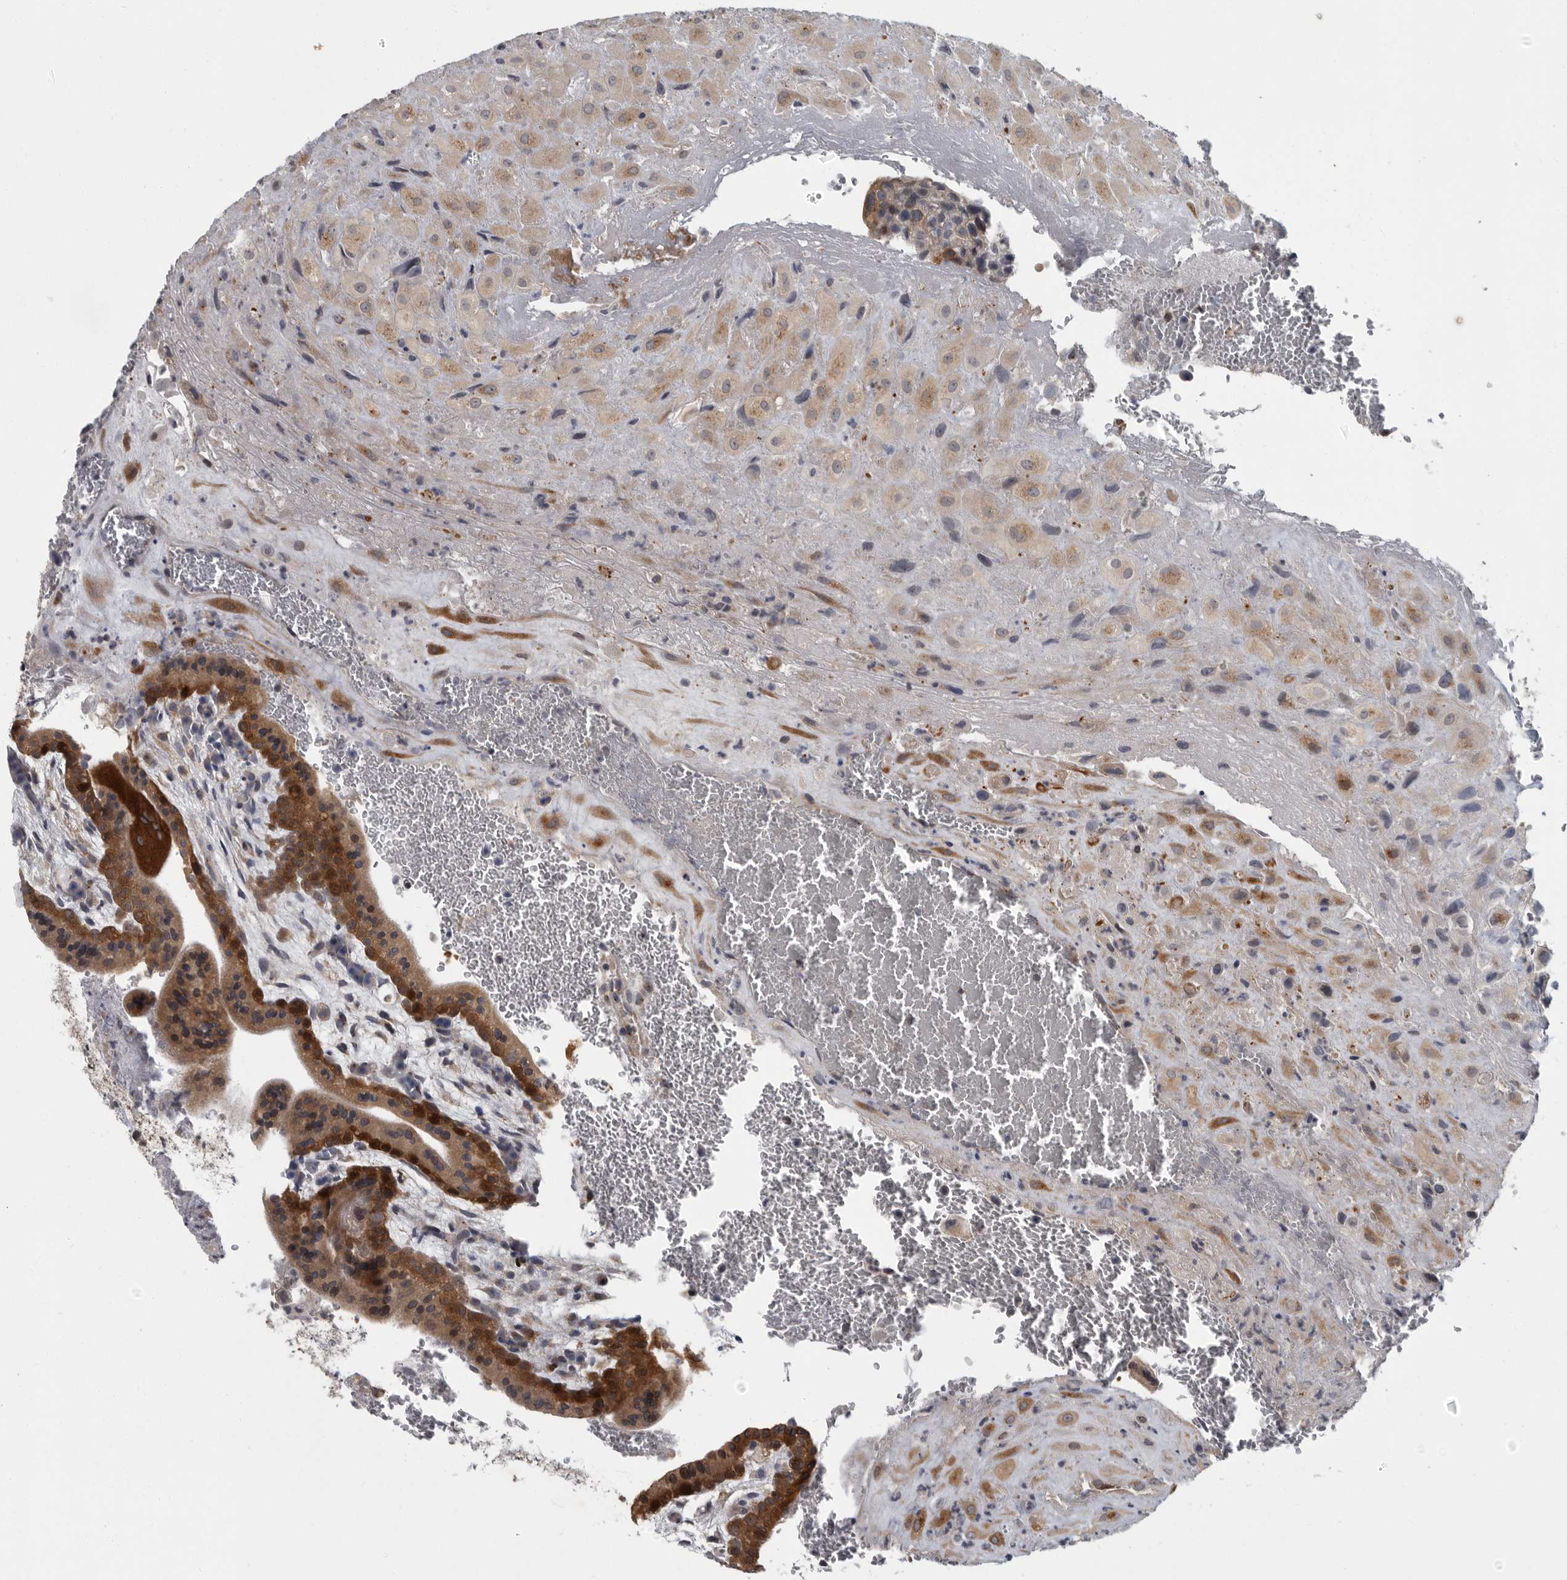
{"staining": {"intensity": "weak", "quantity": "25%-75%", "location": "cytoplasmic/membranous"}, "tissue": "placenta", "cell_type": "Decidual cells", "image_type": "normal", "snomed": [{"axis": "morphology", "description": "Normal tissue, NOS"}, {"axis": "topography", "description": "Placenta"}], "caption": "Decidual cells display low levels of weak cytoplasmic/membranous expression in approximately 25%-75% of cells in benign placenta.", "gene": "PDE7A", "patient": {"sex": "female", "age": 35}}